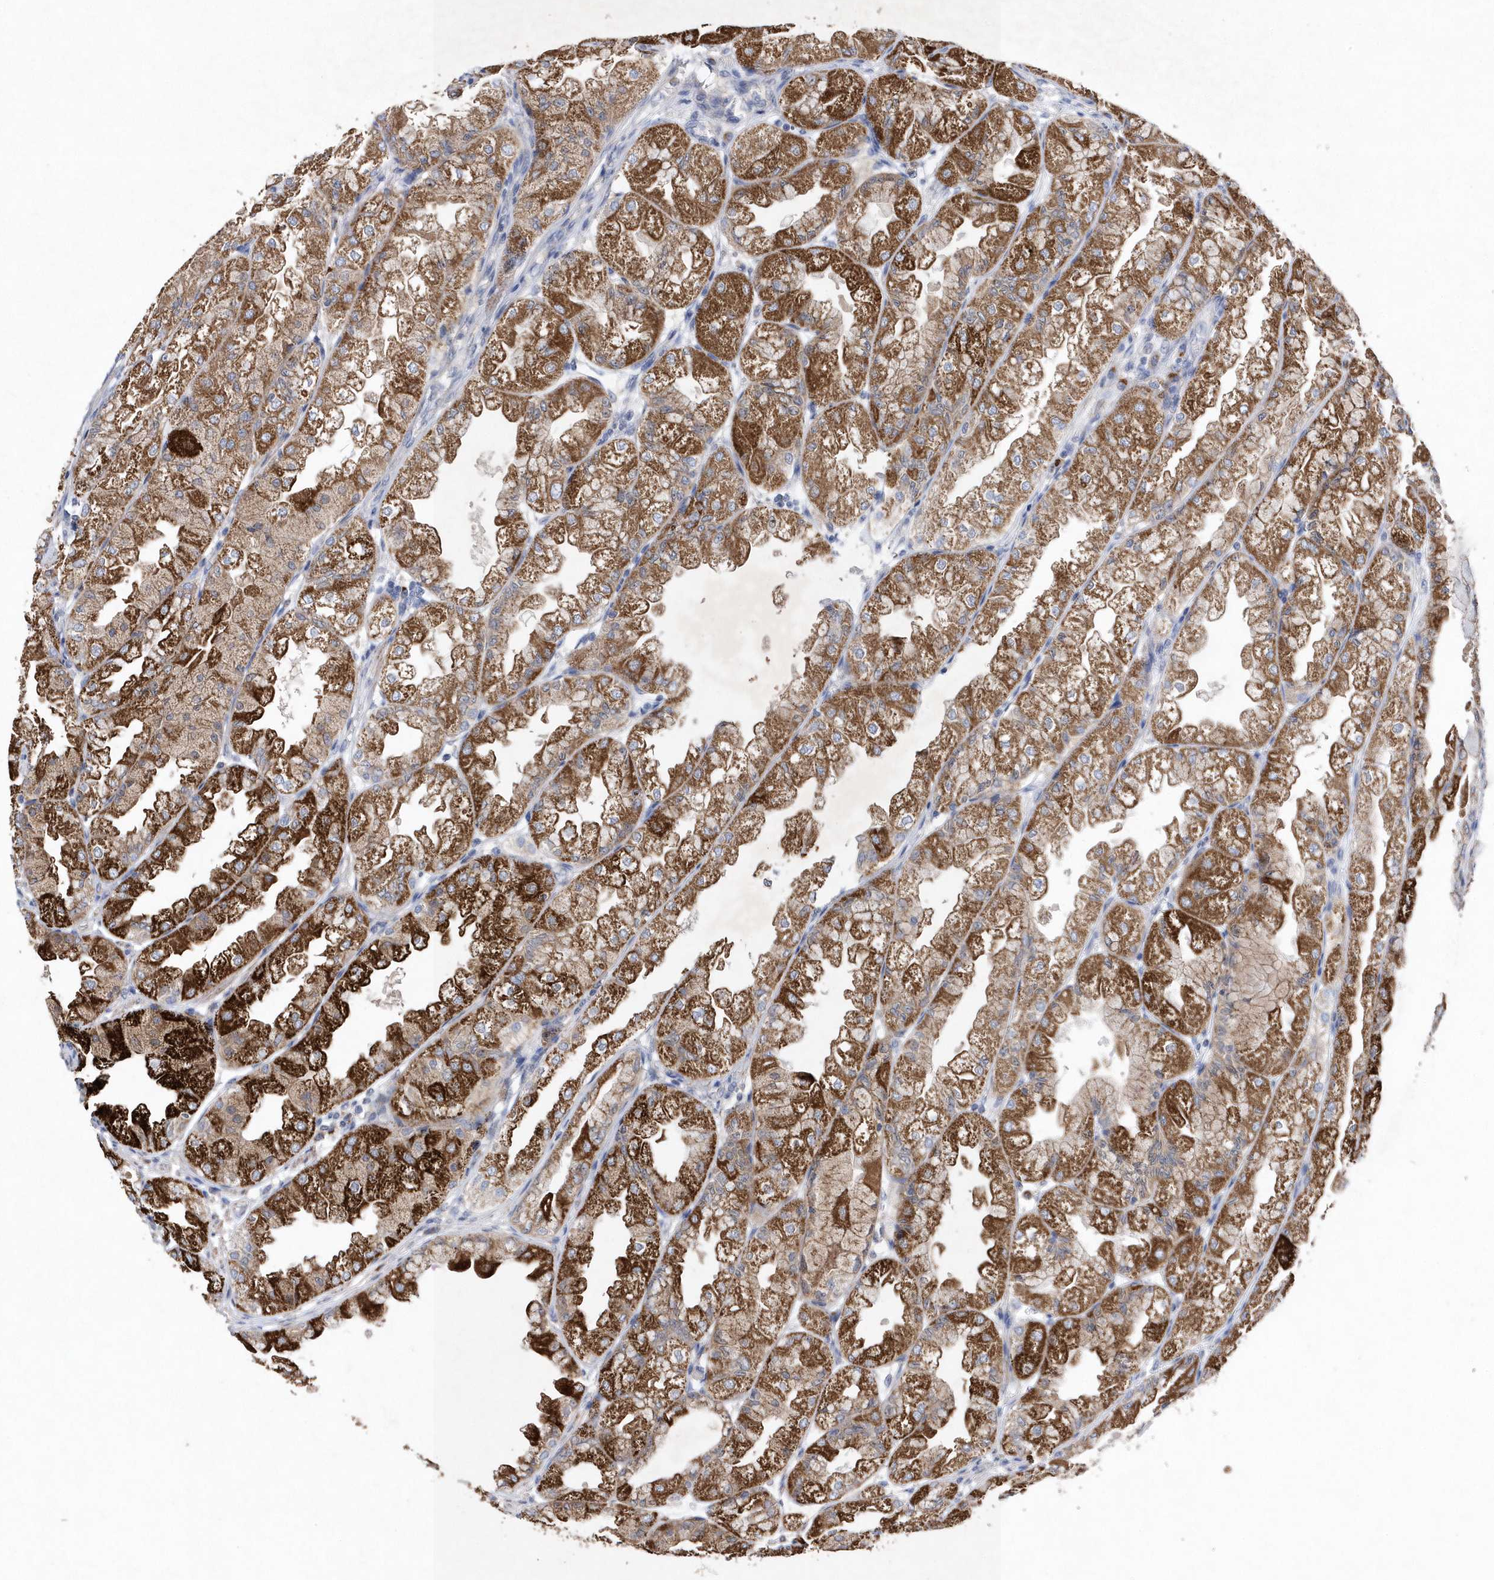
{"staining": {"intensity": "strong", "quantity": ">75%", "location": "cytoplasmic/membranous"}, "tissue": "stomach", "cell_type": "Glandular cells", "image_type": "normal", "snomed": [{"axis": "morphology", "description": "Normal tissue, NOS"}, {"axis": "topography", "description": "Stomach, upper"}], "caption": "A photomicrograph showing strong cytoplasmic/membranous positivity in approximately >75% of glandular cells in normal stomach, as visualized by brown immunohistochemical staining.", "gene": "METTL8", "patient": {"sex": "male", "age": 47}}